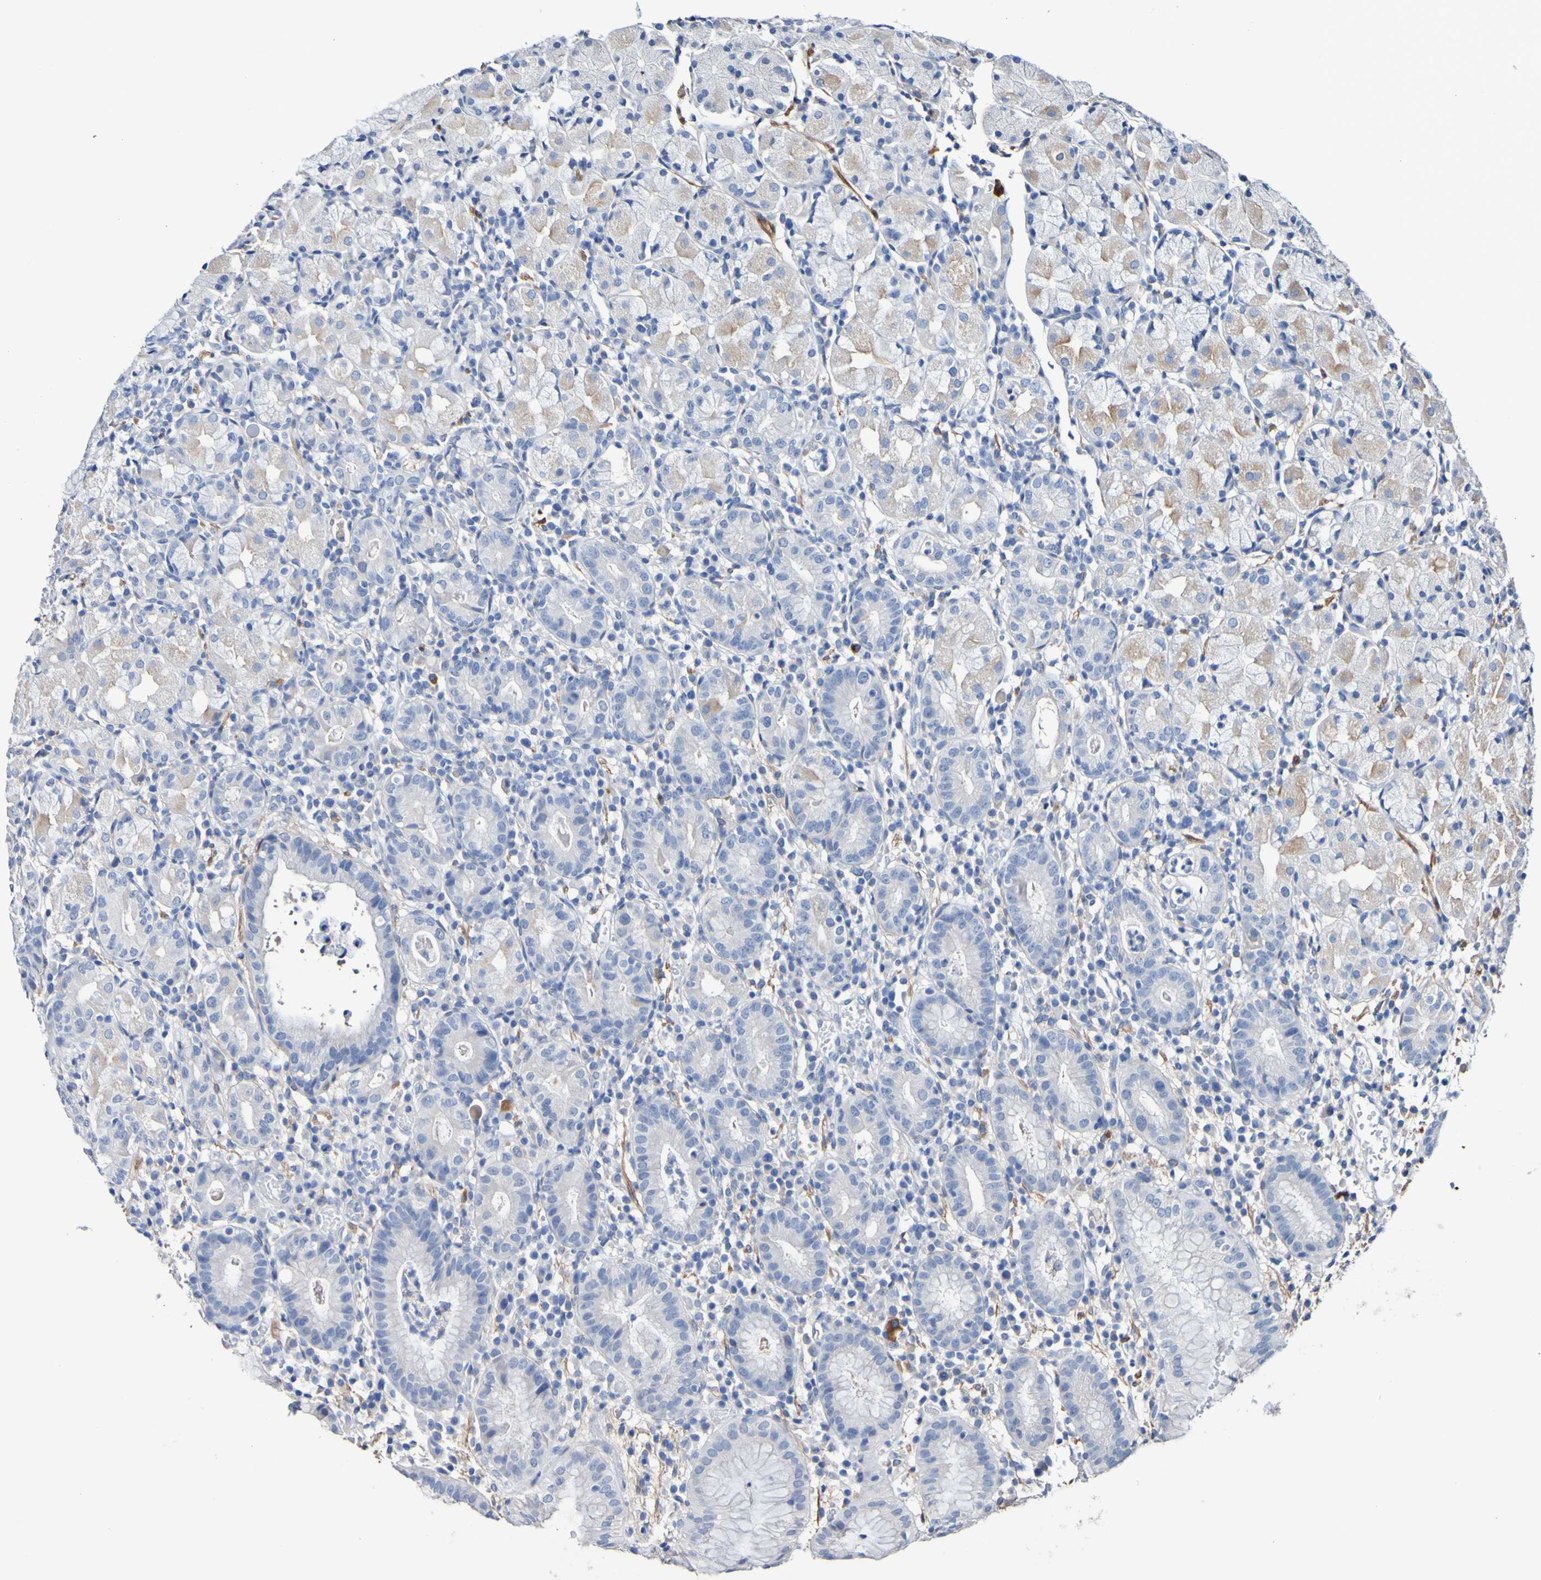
{"staining": {"intensity": "weak", "quantity": "<25%", "location": "cytoplasmic/membranous"}, "tissue": "stomach", "cell_type": "Glandular cells", "image_type": "normal", "snomed": [{"axis": "morphology", "description": "Normal tissue, NOS"}, {"axis": "topography", "description": "Stomach"}, {"axis": "topography", "description": "Stomach, lower"}], "caption": "Histopathology image shows no significant protein staining in glandular cells of unremarkable stomach.", "gene": "SGCB", "patient": {"sex": "female", "age": 75}}